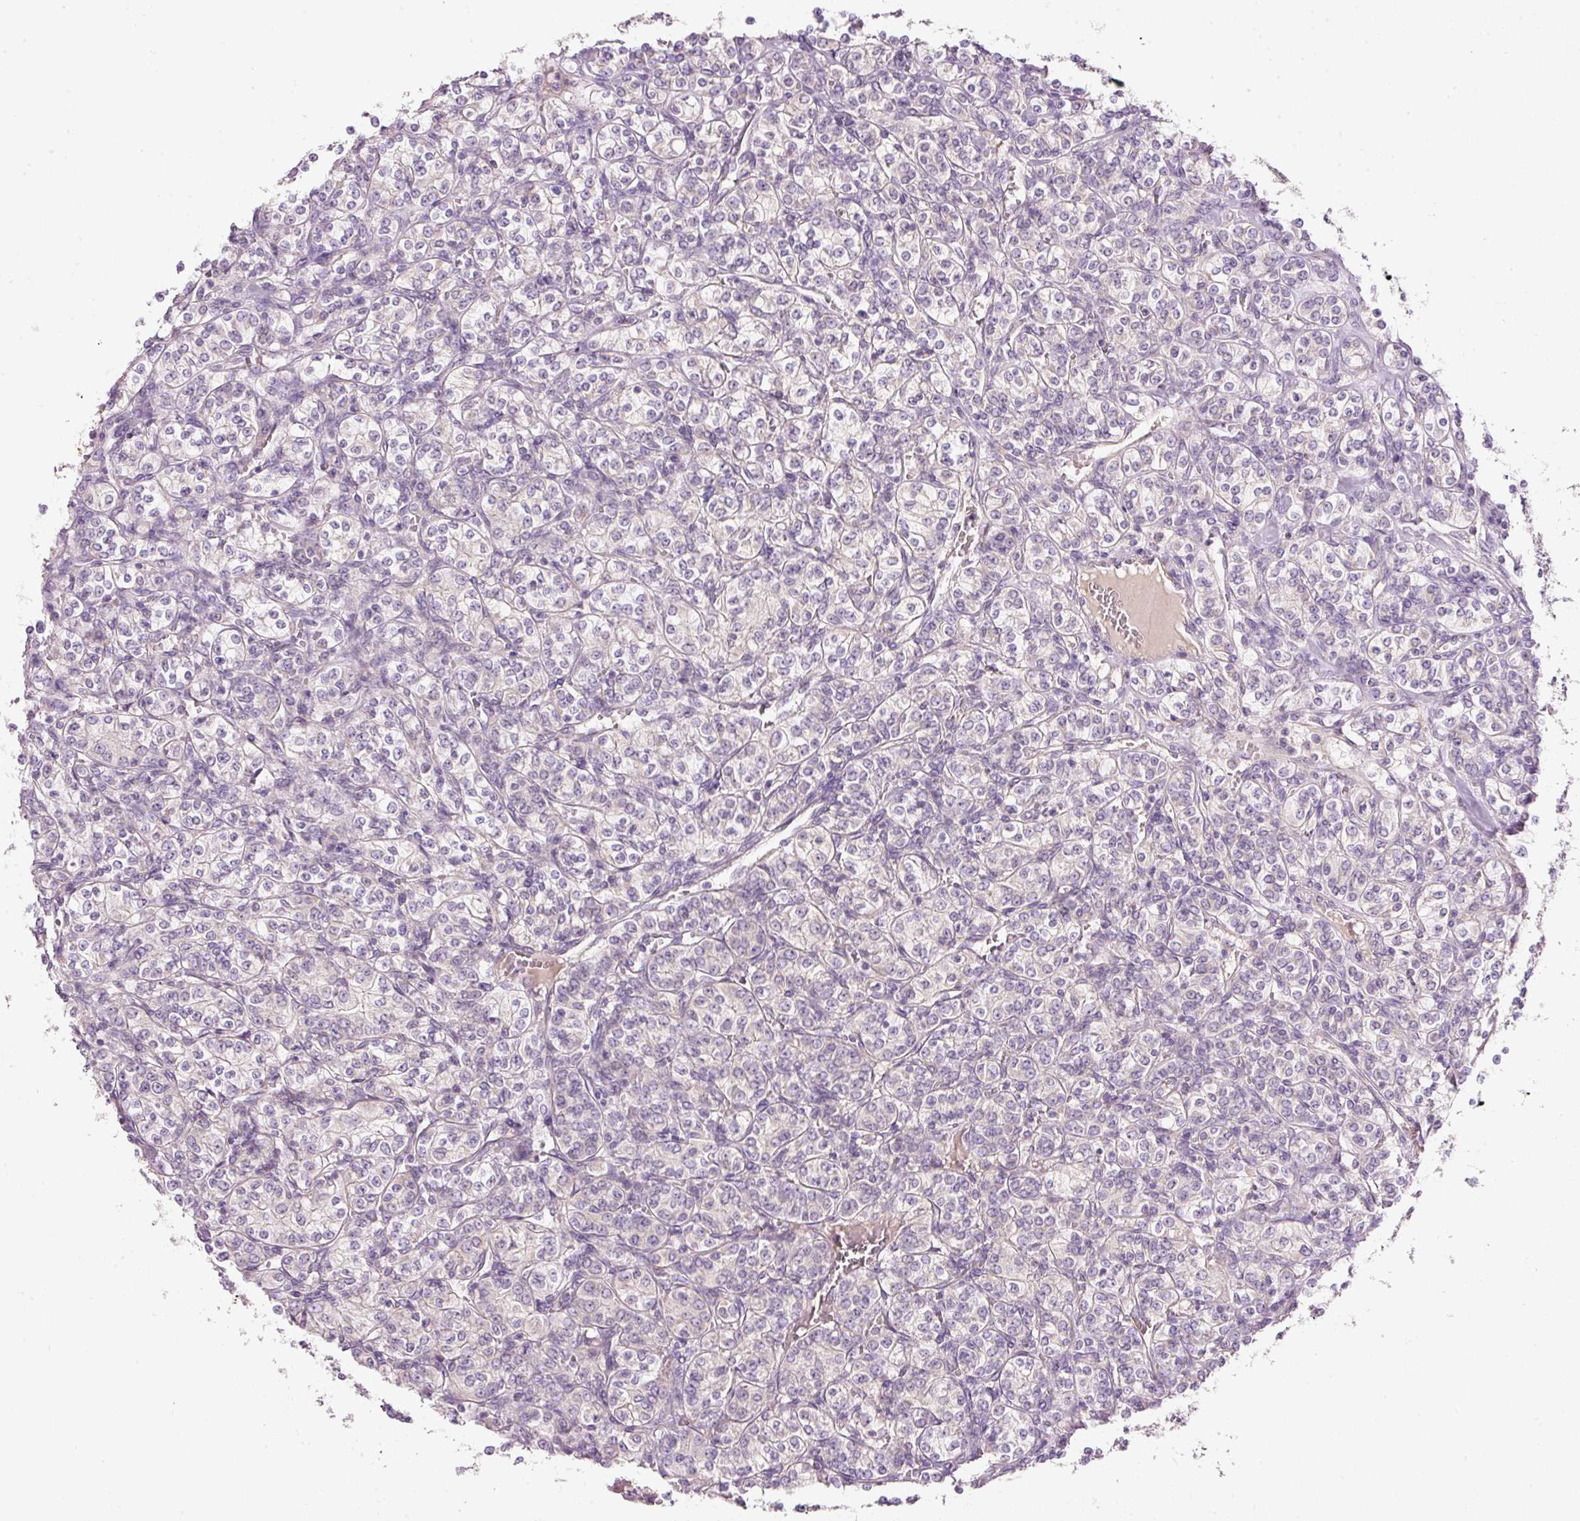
{"staining": {"intensity": "negative", "quantity": "none", "location": "none"}, "tissue": "renal cancer", "cell_type": "Tumor cells", "image_type": "cancer", "snomed": [{"axis": "morphology", "description": "Adenocarcinoma, NOS"}, {"axis": "topography", "description": "Kidney"}], "caption": "Tumor cells are negative for brown protein staining in renal cancer. (Stains: DAB (3,3'-diaminobenzidine) immunohistochemistry with hematoxylin counter stain, Microscopy: brightfield microscopy at high magnification).", "gene": "FAM78B", "patient": {"sex": "male", "age": 77}}